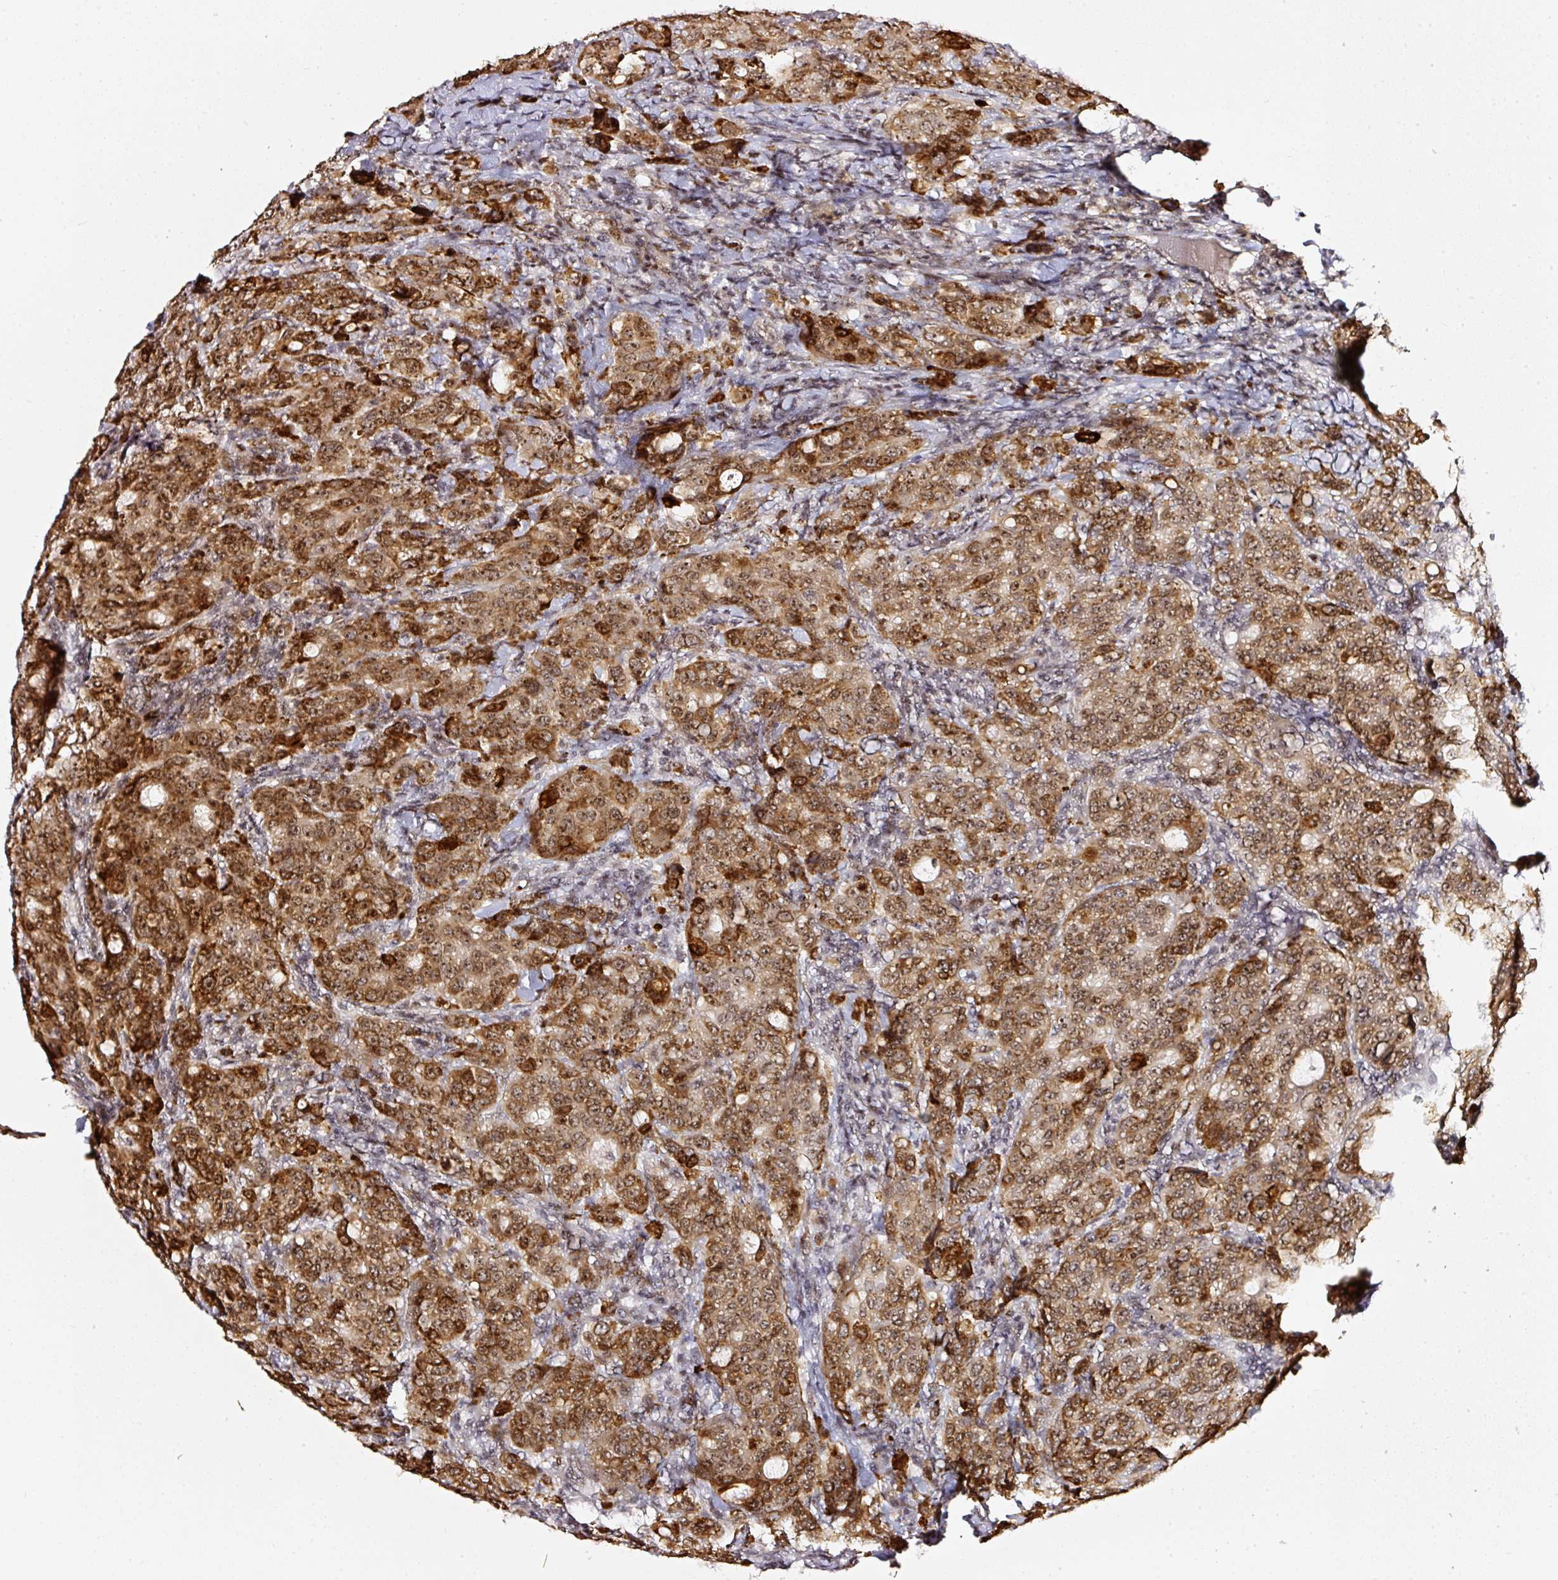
{"staining": {"intensity": "strong", "quantity": ">75%", "location": "cytoplasmic/membranous,nuclear"}, "tissue": "breast cancer", "cell_type": "Tumor cells", "image_type": "cancer", "snomed": [{"axis": "morphology", "description": "Duct carcinoma"}, {"axis": "topography", "description": "Breast"}], "caption": "DAB (3,3'-diaminobenzidine) immunohistochemical staining of human breast cancer (intraductal carcinoma) shows strong cytoplasmic/membranous and nuclear protein positivity in approximately >75% of tumor cells.", "gene": "MXRA8", "patient": {"sex": "female", "age": 43}}